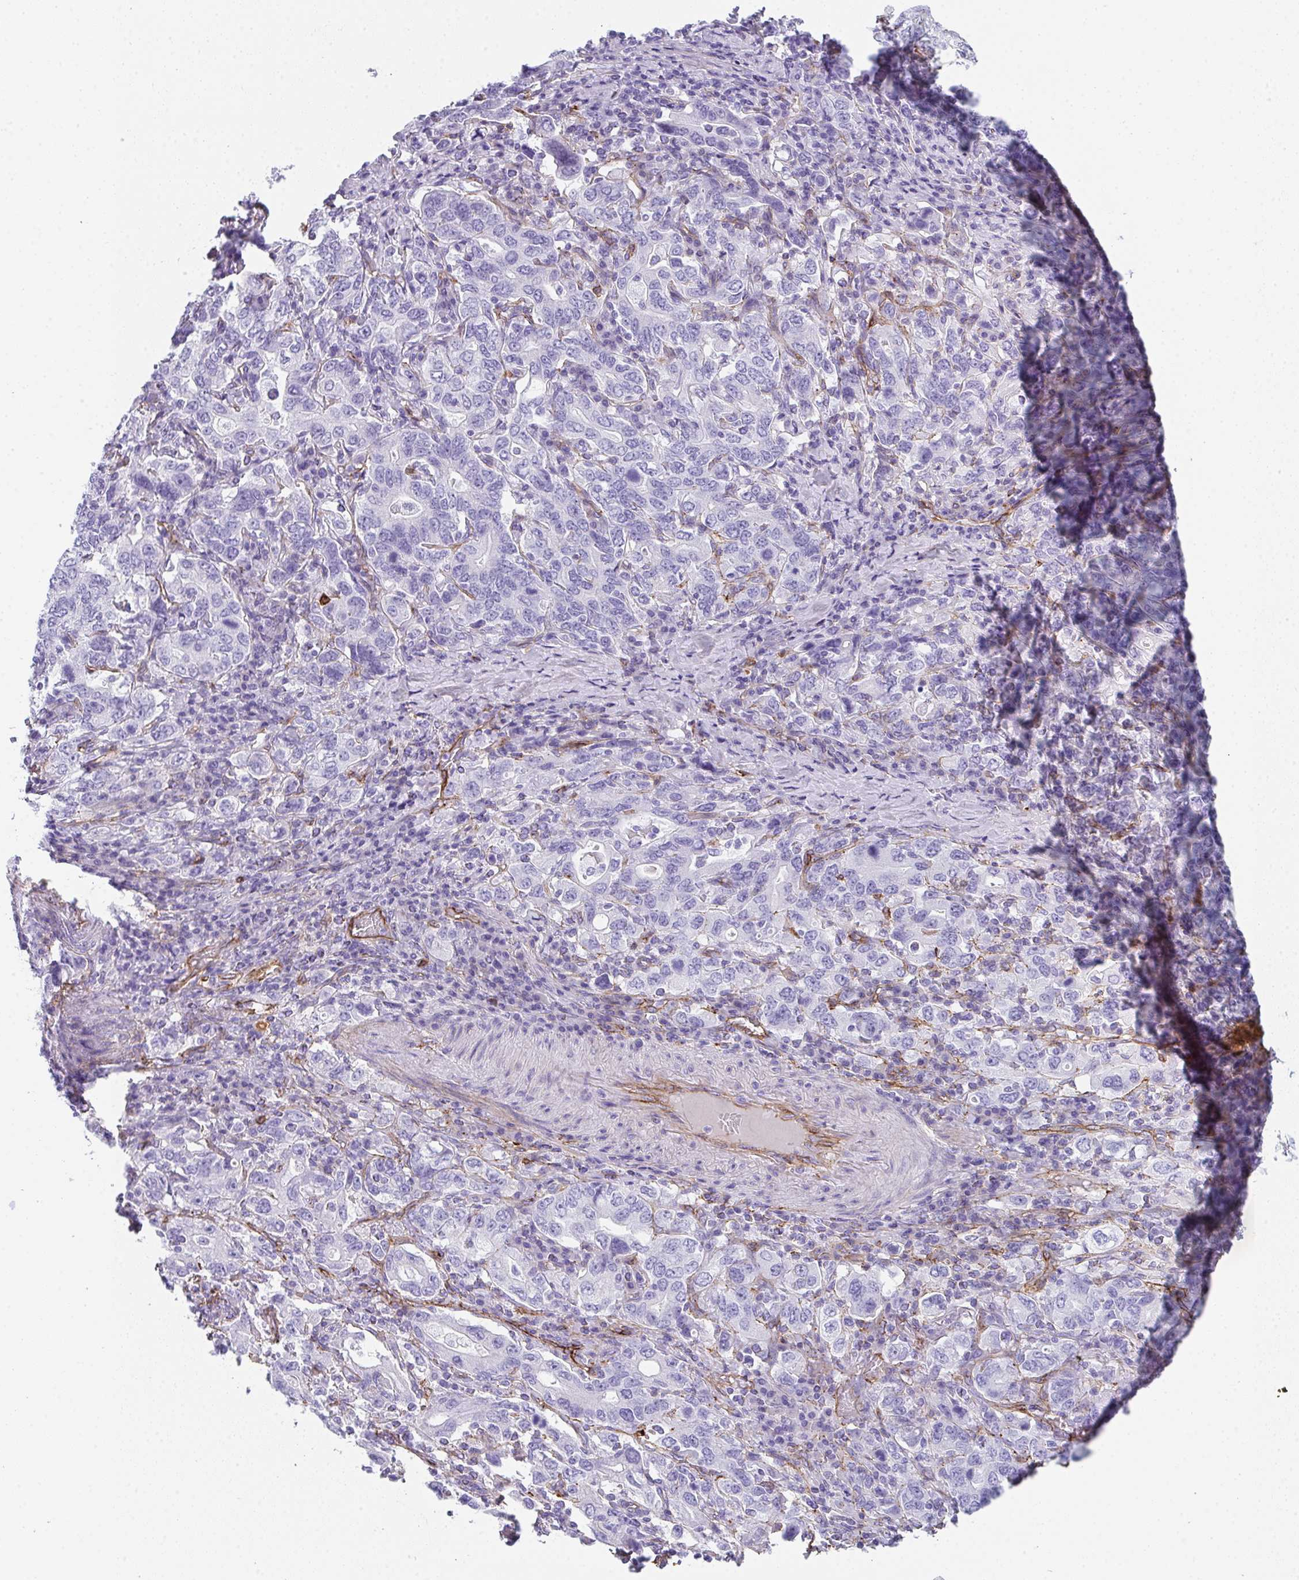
{"staining": {"intensity": "negative", "quantity": "none", "location": "none"}, "tissue": "stomach cancer", "cell_type": "Tumor cells", "image_type": "cancer", "snomed": [{"axis": "morphology", "description": "Adenocarcinoma, NOS"}, {"axis": "topography", "description": "Stomach, upper"}, {"axis": "topography", "description": "Stomach"}], "caption": "There is no significant staining in tumor cells of adenocarcinoma (stomach). (DAB (3,3'-diaminobenzidine) immunohistochemistry visualized using brightfield microscopy, high magnification).", "gene": "DBN1", "patient": {"sex": "male", "age": 62}}